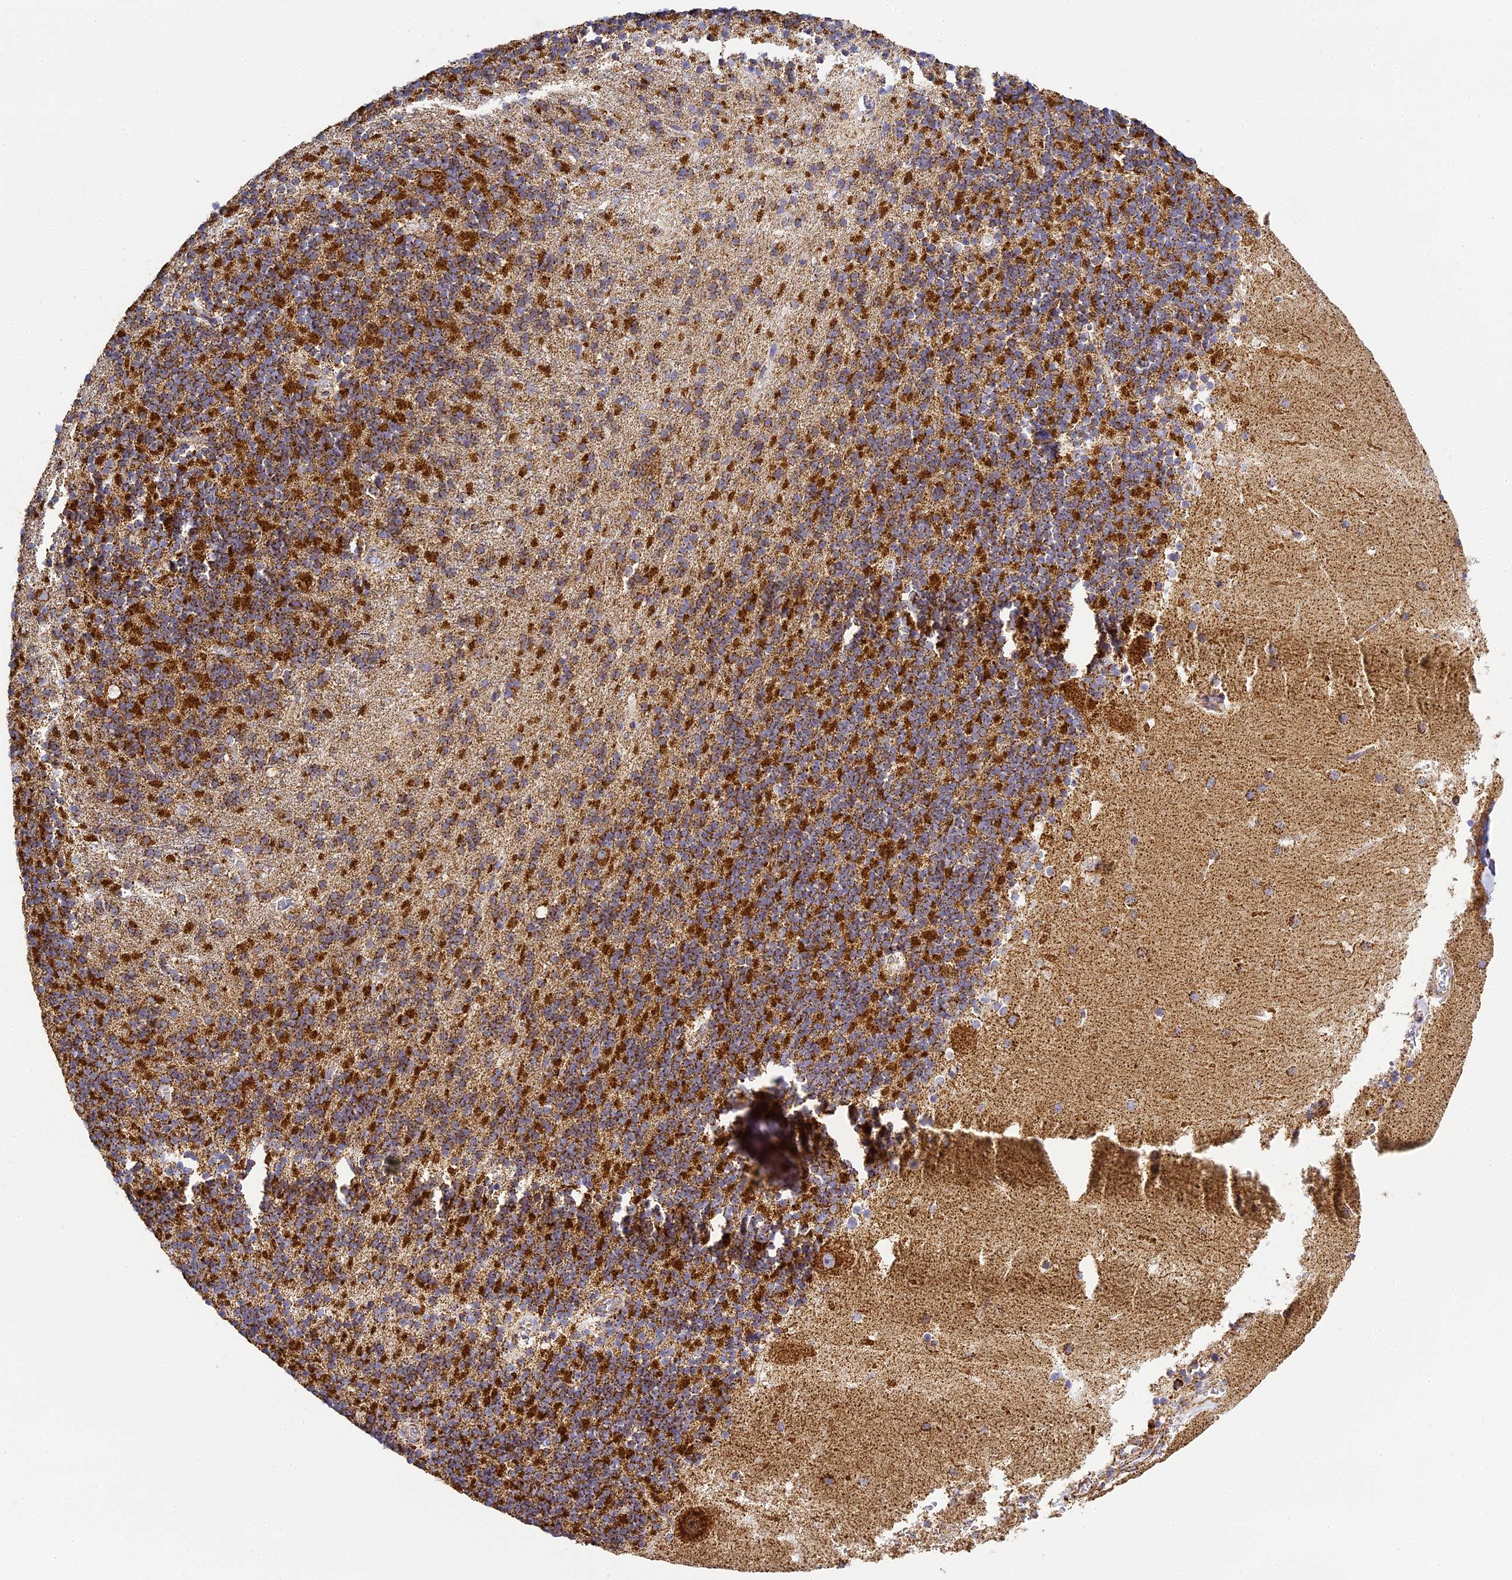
{"staining": {"intensity": "strong", "quantity": ">75%", "location": "cytoplasmic/membranous"}, "tissue": "cerebellum", "cell_type": "Cells in granular layer", "image_type": "normal", "snomed": [{"axis": "morphology", "description": "Normal tissue, NOS"}, {"axis": "topography", "description": "Cerebellum"}], "caption": "Immunohistochemistry (IHC) of benign human cerebellum demonstrates high levels of strong cytoplasmic/membranous positivity in approximately >75% of cells in granular layer.", "gene": "STK17A", "patient": {"sex": "male", "age": 54}}